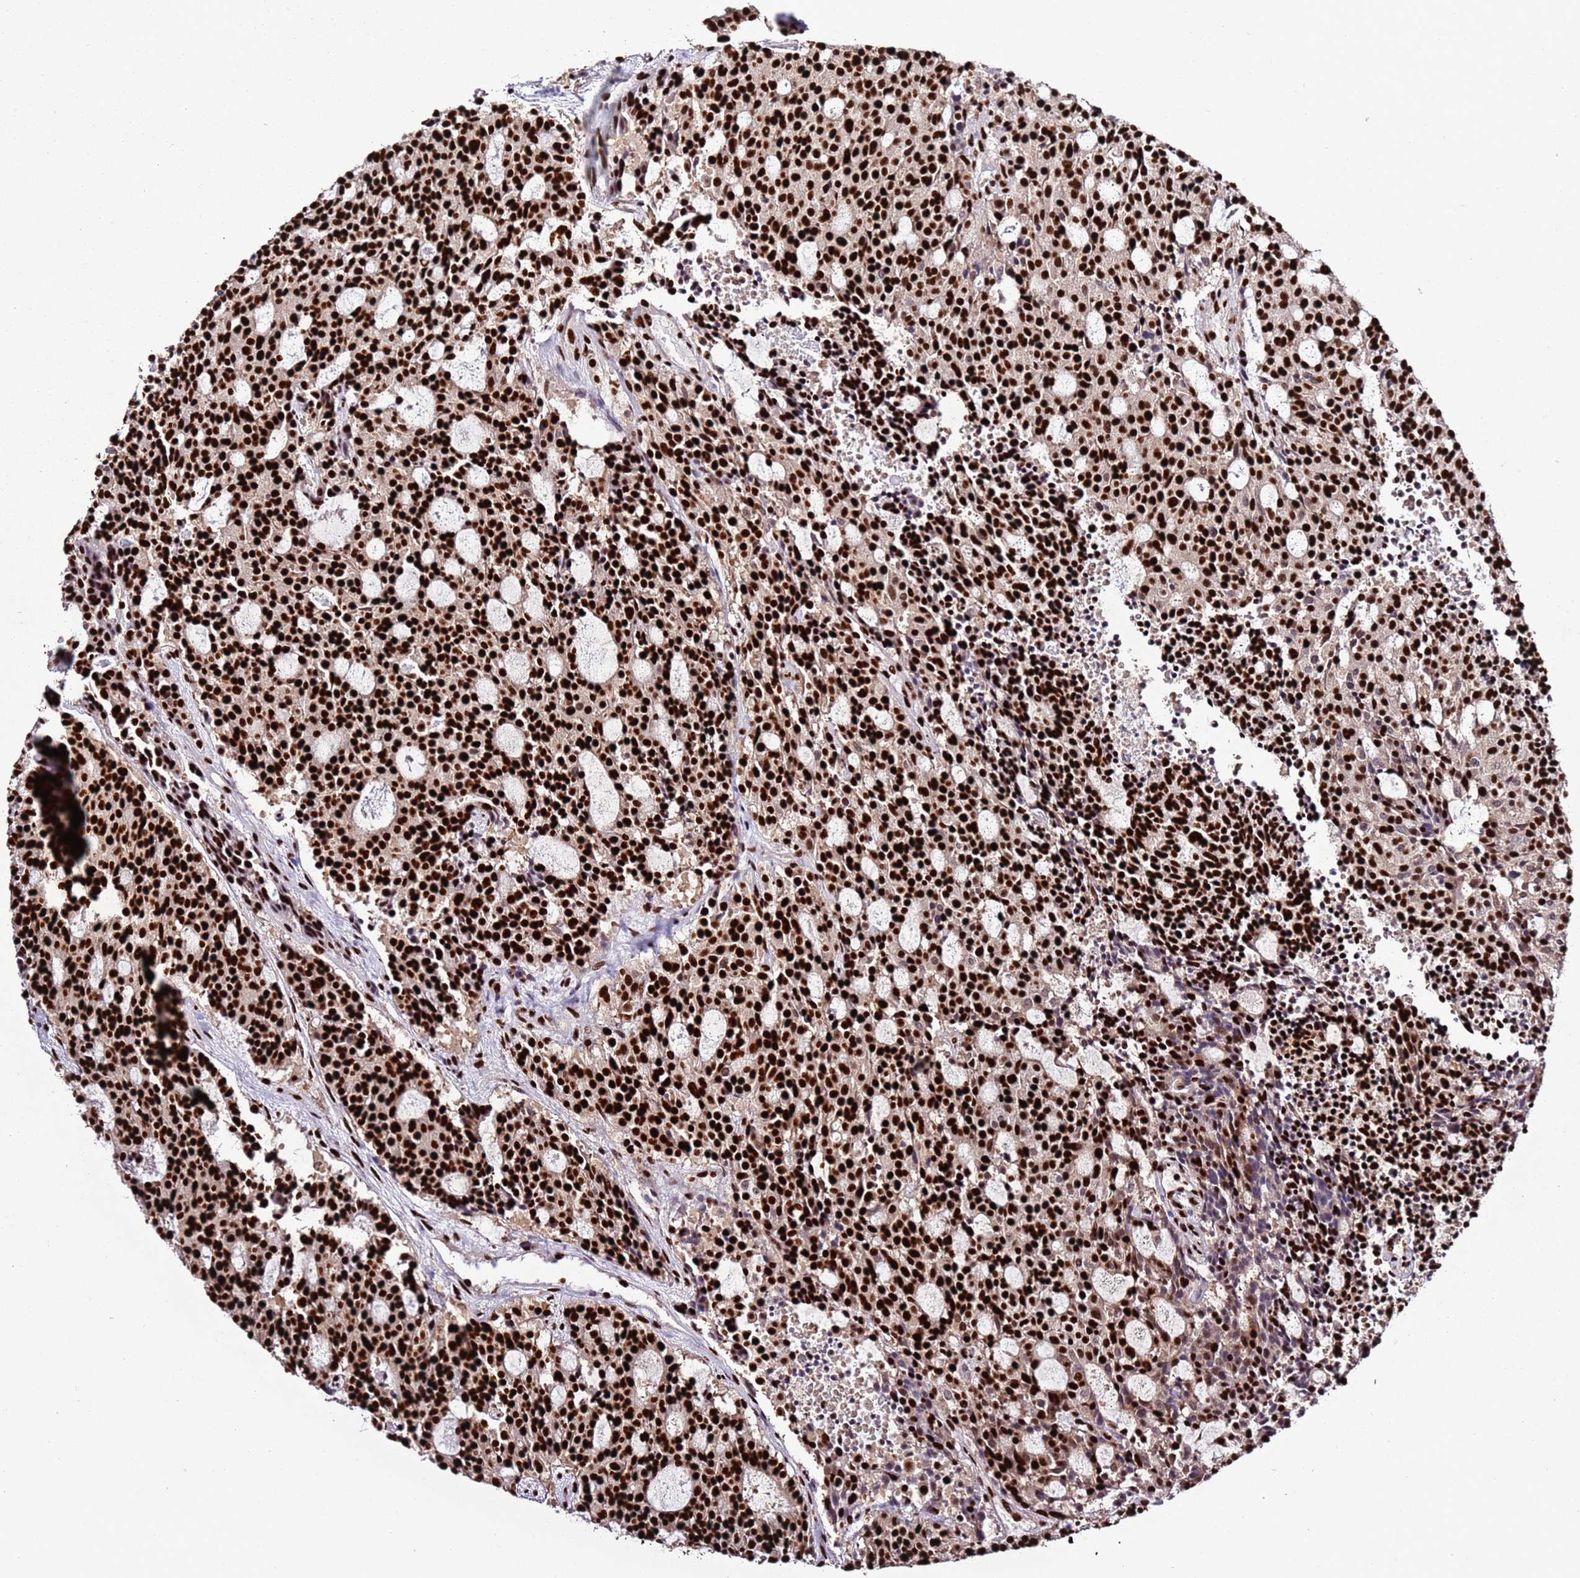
{"staining": {"intensity": "strong", "quantity": ">75%", "location": "nuclear"}, "tissue": "carcinoid", "cell_type": "Tumor cells", "image_type": "cancer", "snomed": [{"axis": "morphology", "description": "Carcinoid, malignant, NOS"}, {"axis": "topography", "description": "Pancreas"}], "caption": "Carcinoid was stained to show a protein in brown. There is high levels of strong nuclear expression in approximately >75% of tumor cells.", "gene": "C6orf226", "patient": {"sex": "female", "age": 54}}